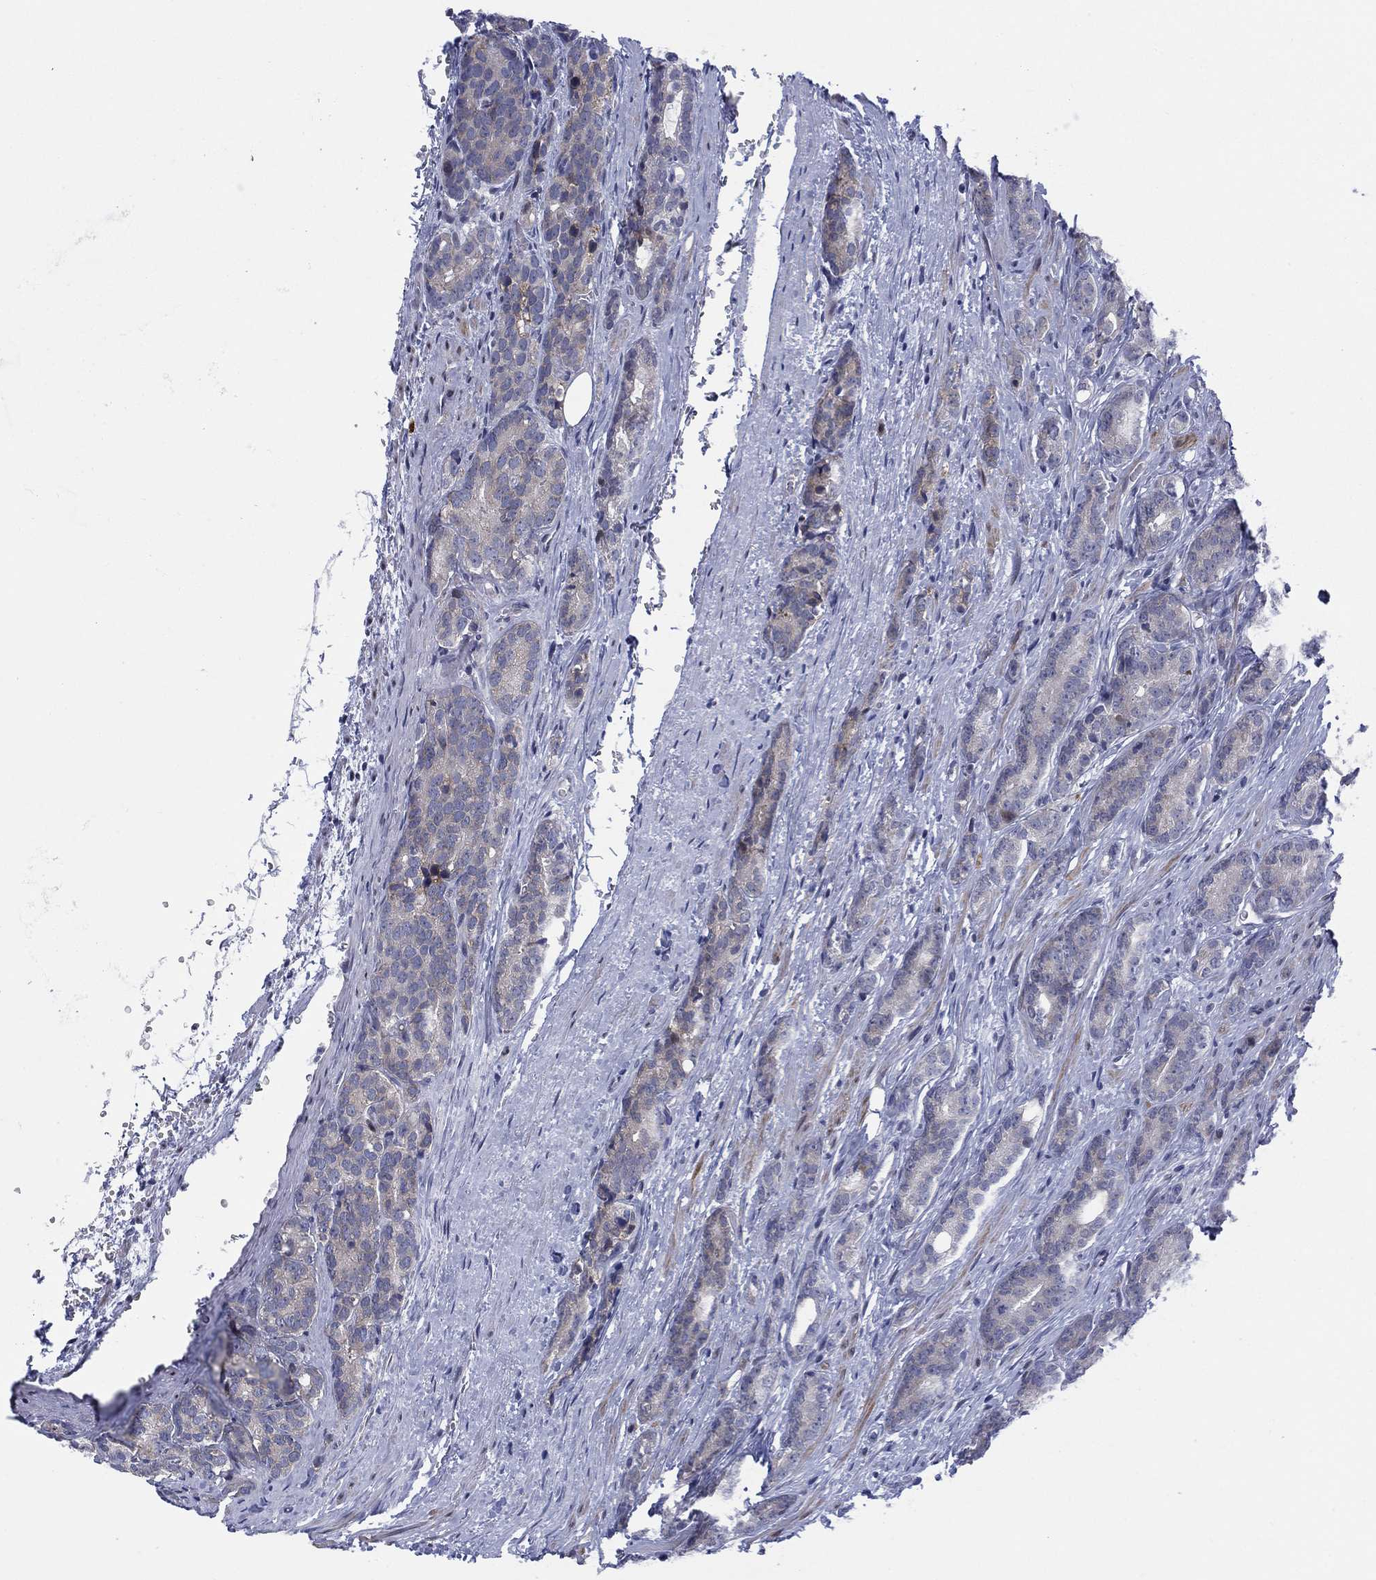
{"staining": {"intensity": "negative", "quantity": "none", "location": "none"}, "tissue": "prostate cancer", "cell_type": "Tumor cells", "image_type": "cancer", "snomed": [{"axis": "morphology", "description": "Adenocarcinoma, NOS"}, {"axis": "topography", "description": "Prostate"}], "caption": "Human prostate cancer (adenocarcinoma) stained for a protein using IHC shows no staining in tumor cells.", "gene": "SLC4A4", "patient": {"sex": "male", "age": 71}}